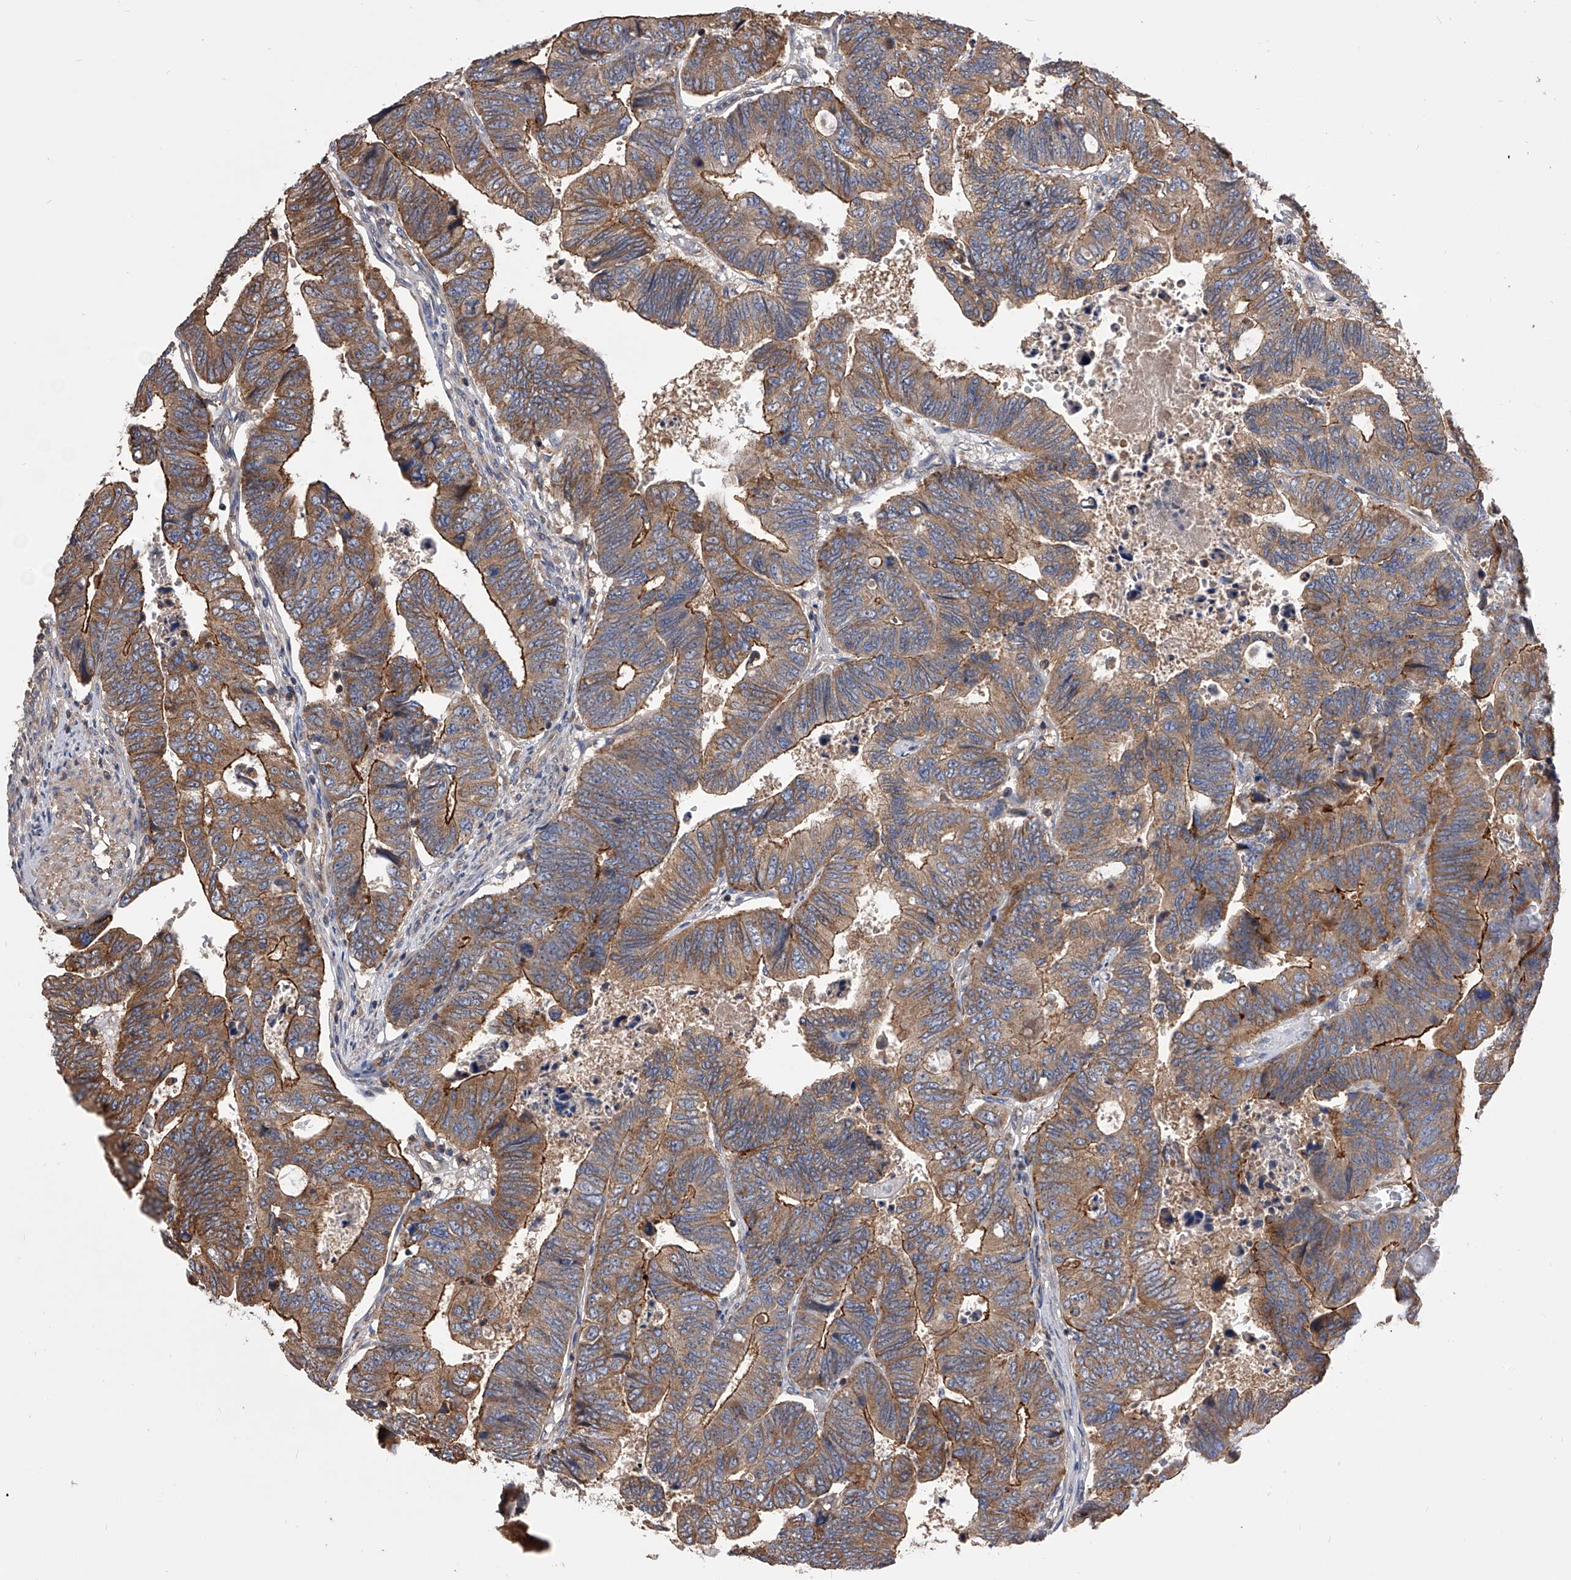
{"staining": {"intensity": "moderate", "quantity": ">75%", "location": "cytoplasmic/membranous"}, "tissue": "colorectal cancer", "cell_type": "Tumor cells", "image_type": "cancer", "snomed": [{"axis": "morphology", "description": "Normal tissue, NOS"}, {"axis": "morphology", "description": "Adenocarcinoma, NOS"}, {"axis": "topography", "description": "Rectum"}], "caption": "Protein expression analysis of human colorectal cancer reveals moderate cytoplasmic/membranous expression in approximately >75% of tumor cells.", "gene": "CUL7", "patient": {"sex": "female", "age": 65}}